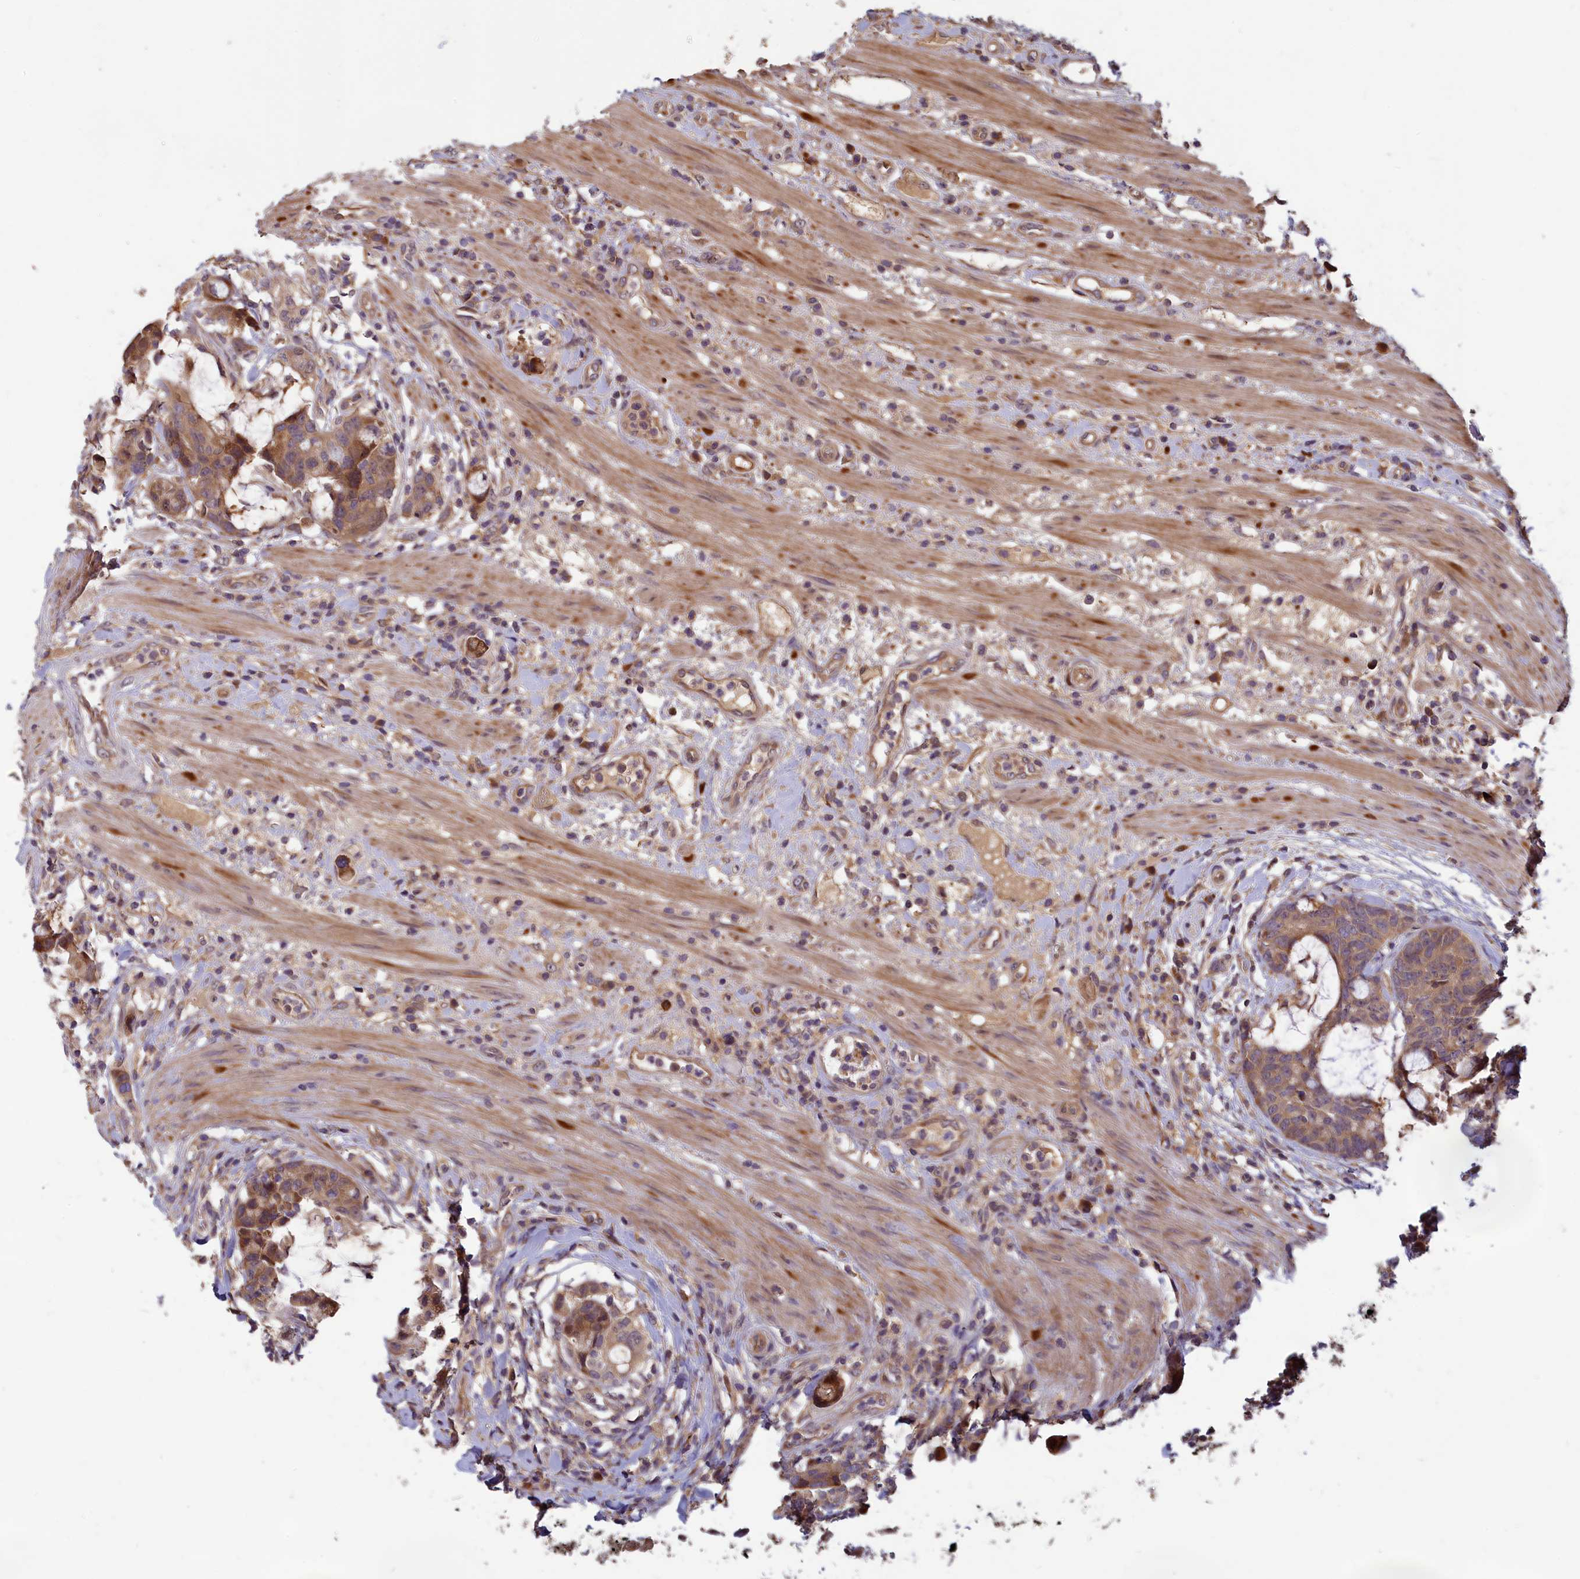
{"staining": {"intensity": "moderate", "quantity": ">75%", "location": "cytoplasmic/membranous"}, "tissue": "colorectal cancer", "cell_type": "Tumor cells", "image_type": "cancer", "snomed": [{"axis": "morphology", "description": "Adenocarcinoma, NOS"}, {"axis": "topography", "description": "Colon"}], "caption": "Immunohistochemistry of human adenocarcinoma (colorectal) reveals medium levels of moderate cytoplasmic/membranous staining in approximately >75% of tumor cells.", "gene": "CCDC15", "patient": {"sex": "female", "age": 82}}